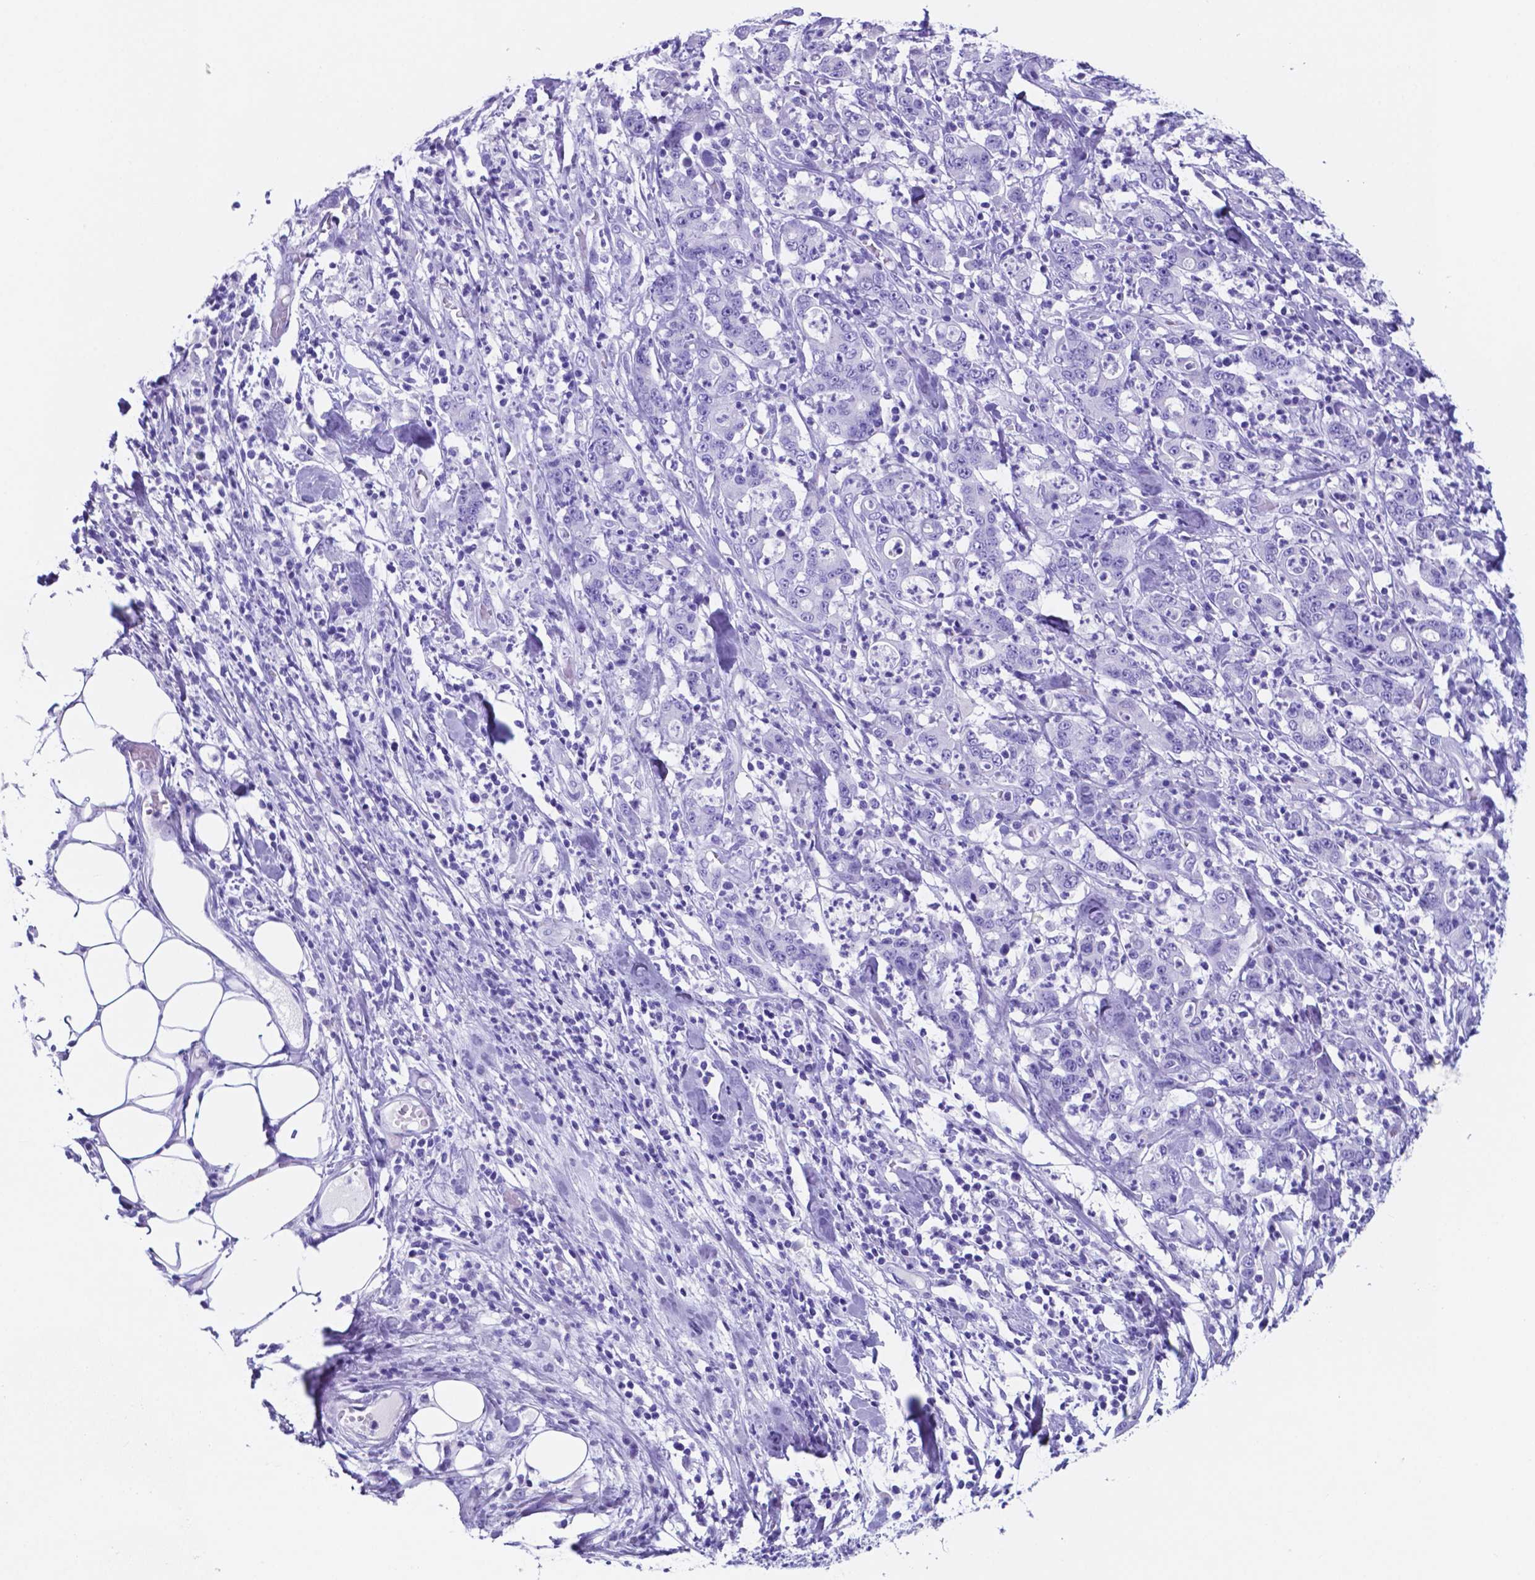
{"staining": {"intensity": "negative", "quantity": "none", "location": "none"}, "tissue": "stomach cancer", "cell_type": "Tumor cells", "image_type": "cancer", "snomed": [{"axis": "morphology", "description": "Adenocarcinoma, NOS"}, {"axis": "topography", "description": "Stomach, upper"}], "caption": "The micrograph demonstrates no staining of tumor cells in adenocarcinoma (stomach). (DAB IHC, high magnification).", "gene": "DNAAF8", "patient": {"sex": "male", "age": 68}}